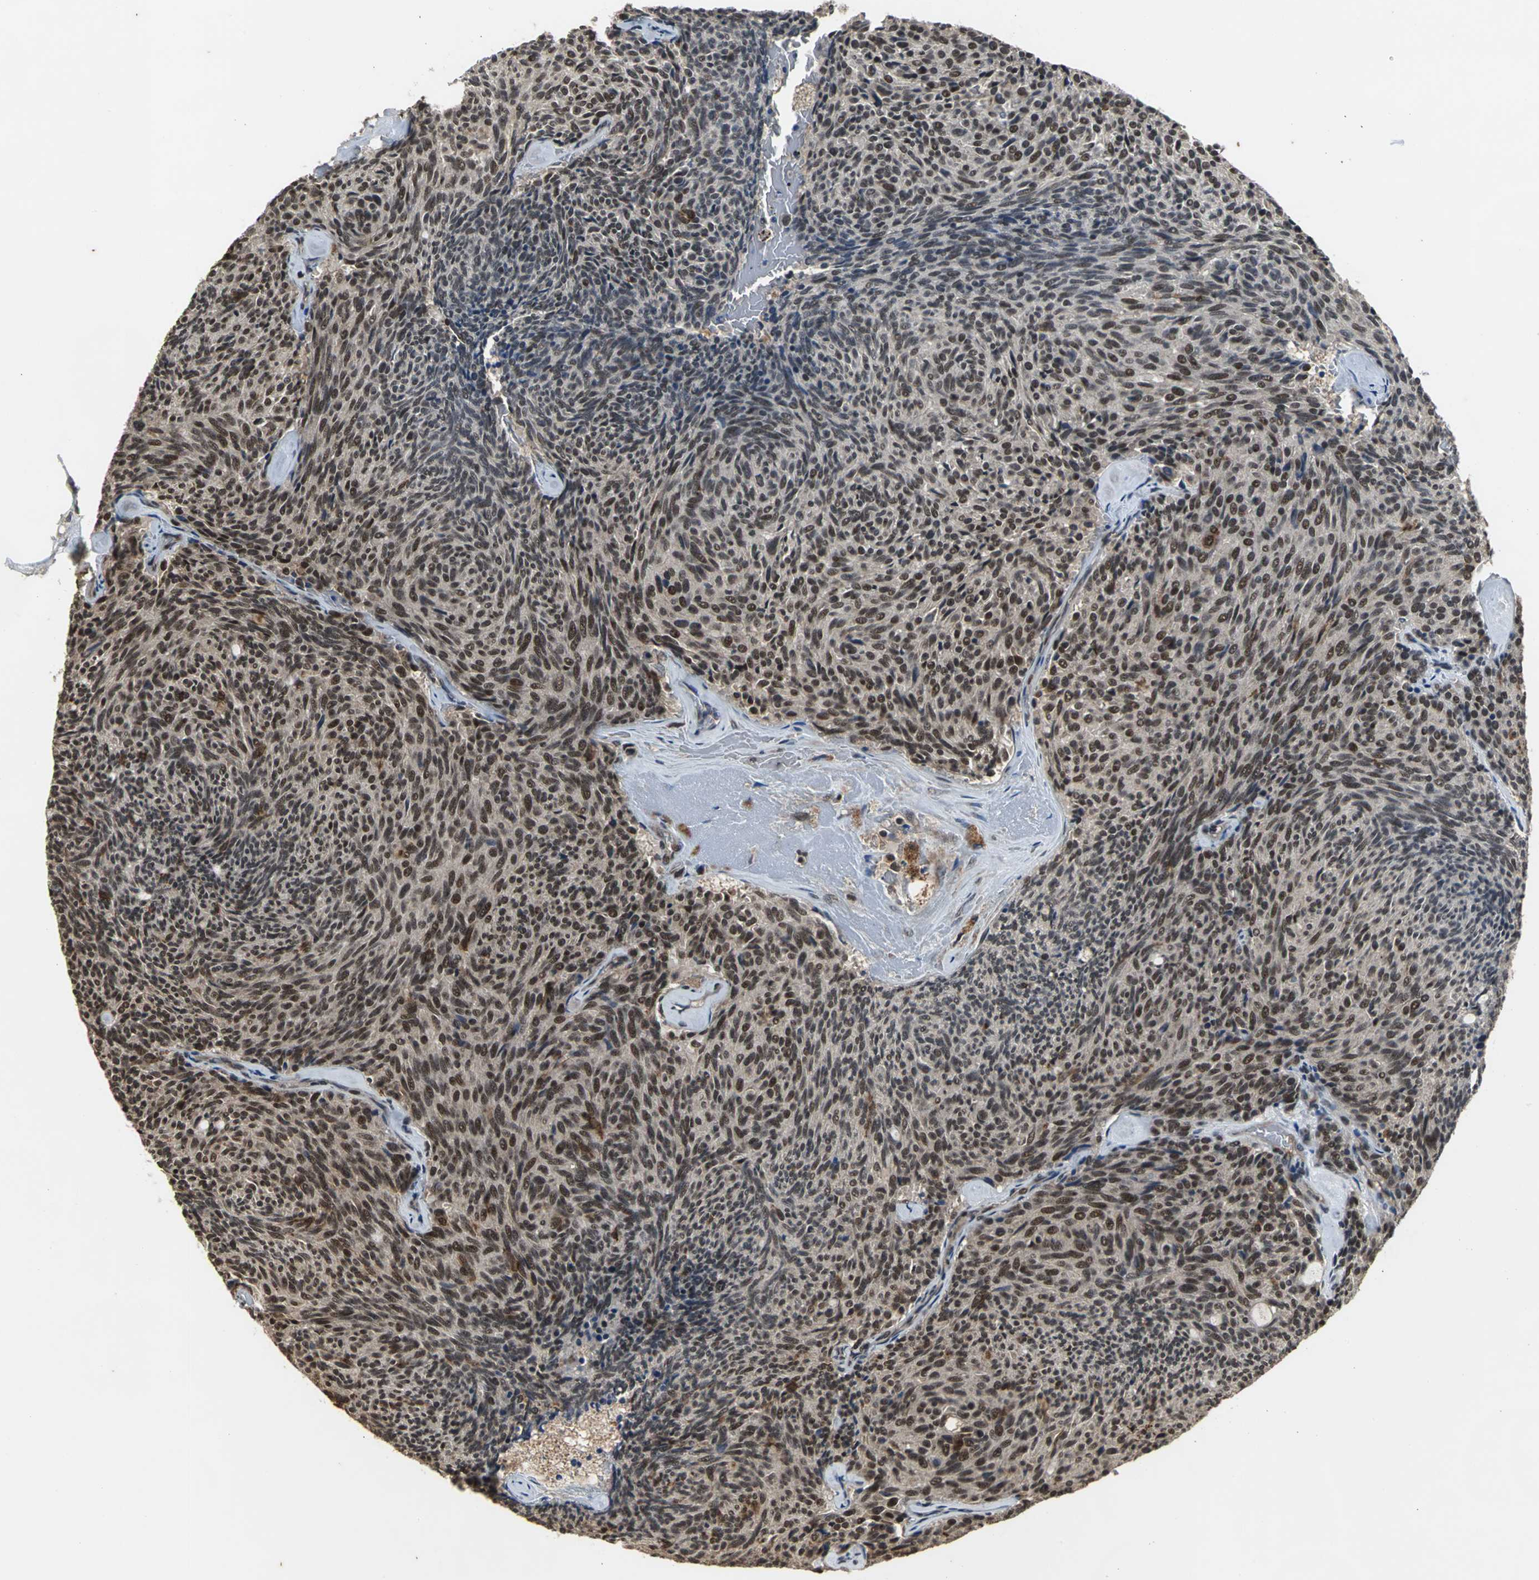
{"staining": {"intensity": "strong", "quantity": ">75%", "location": "nuclear"}, "tissue": "carcinoid", "cell_type": "Tumor cells", "image_type": "cancer", "snomed": [{"axis": "morphology", "description": "Carcinoid, malignant, NOS"}, {"axis": "topography", "description": "Pancreas"}], "caption": "An immunohistochemistry micrograph of tumor tissue is shown. Protein staining in brown highlights strong nuclear positivity in carcinoid (malignant) within tumor cells. The staining is performed using DAB brown chromogen to label protein expression. The nuclei are counter-stained blue using hematoxylin.", "gene": "NOTCH3", "patient": {"sex": "female", "age": 54}}